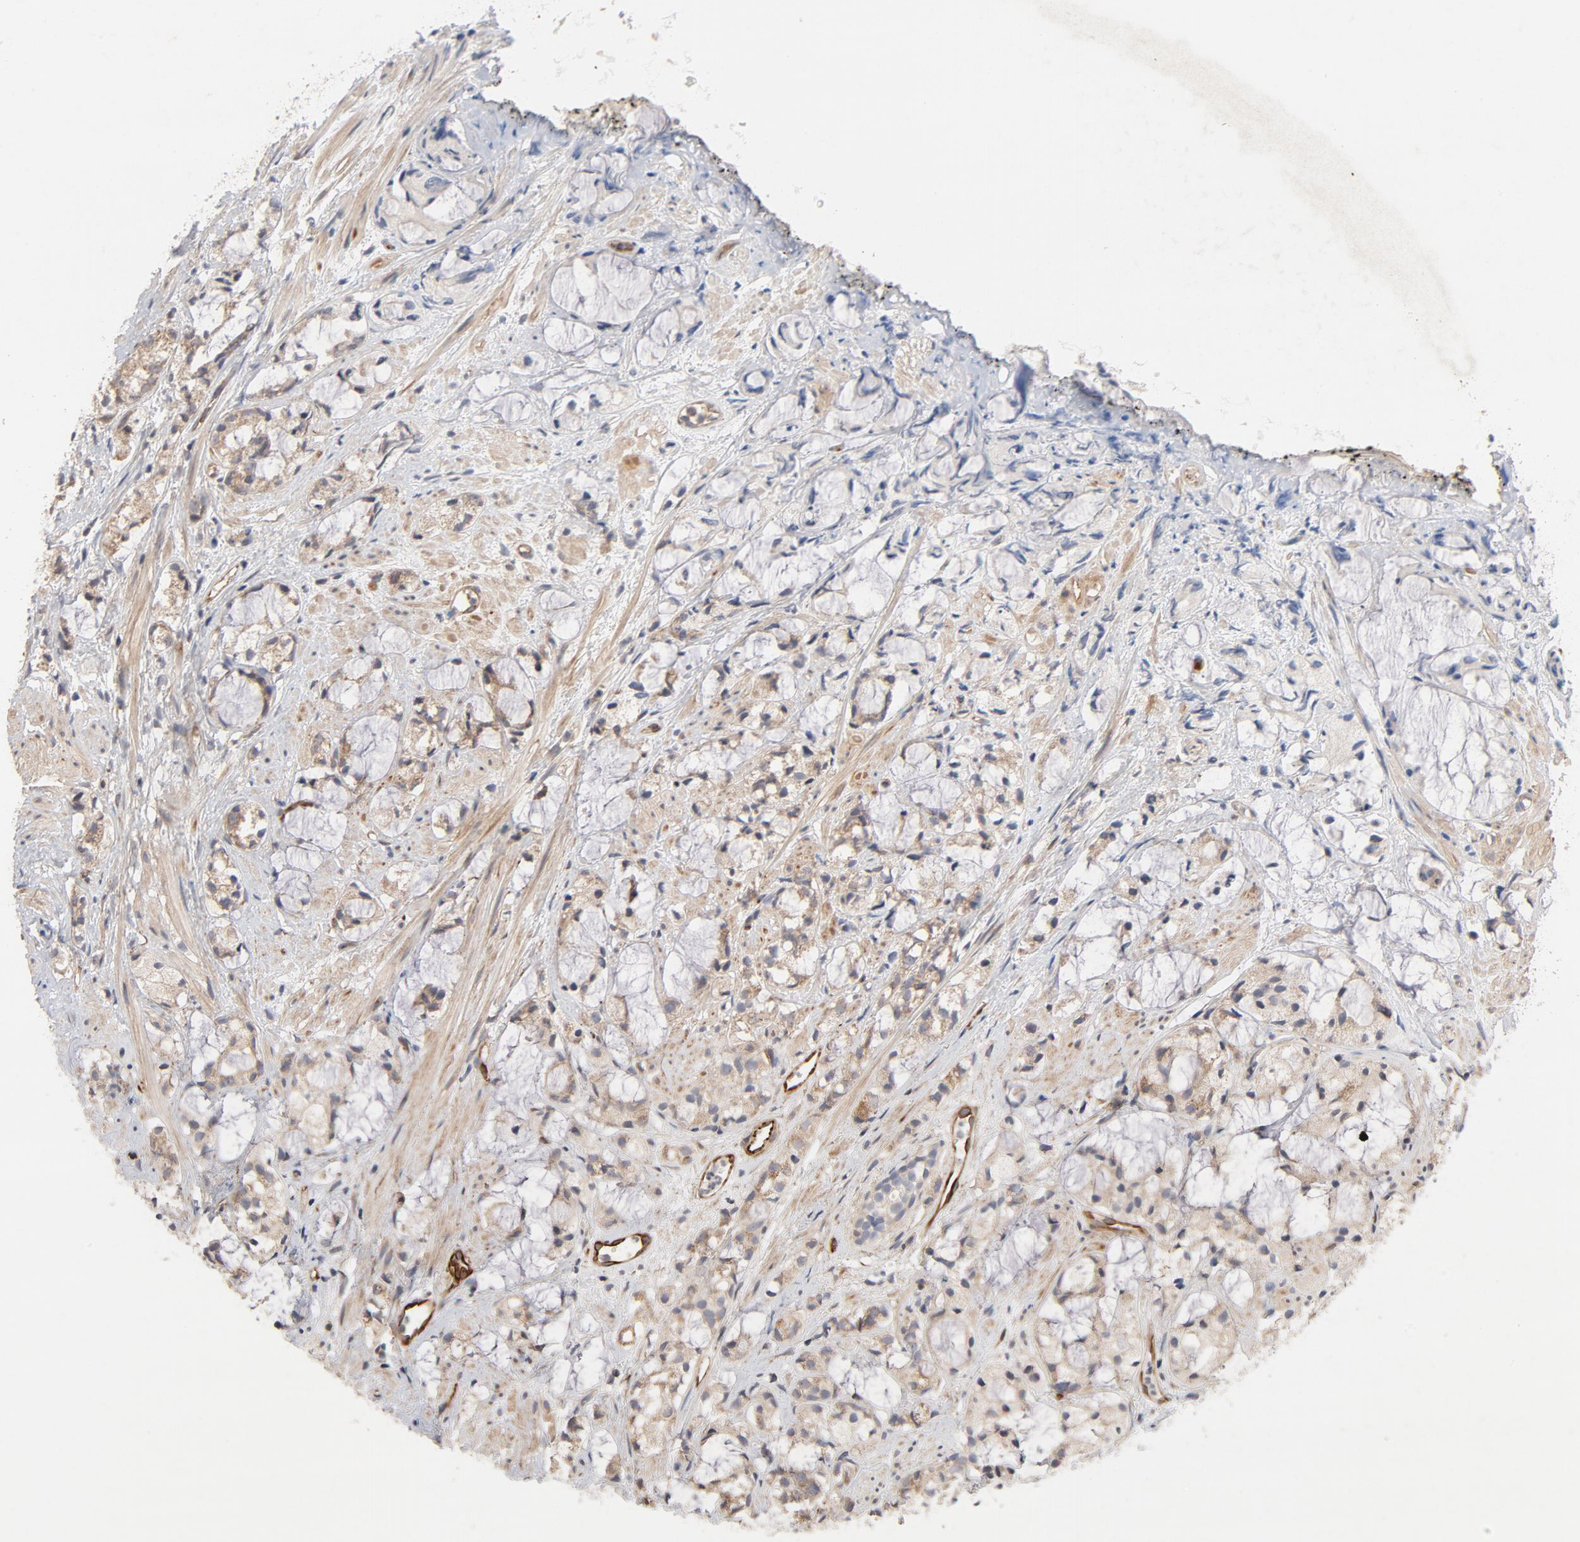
{"staining": {"intensity": "weak", "quantity": ">75%", "location": "cytoplasmic/membranous"}, "tissue": "prostate cancer", "cell_type": "Tumor cells", "image_type": "cancer", "snomed": [{"axis": "morphology", "description": "Adenocarcinoma, High grade"}, {"axis": "topography", "description": "Prostate"}], "caption": "High-magnification brightfield microscopy of prostate cancer stained with DAB (3,3'-diaminobenzidine) (brown) and counterstained with hematoxylin (blue). tumor cells exhibit weak cytoplasmic/membranous staining is present in about>75% of cells.", "gene": "DNAAF2", "patient": {"sex": "male", "age": 85}}